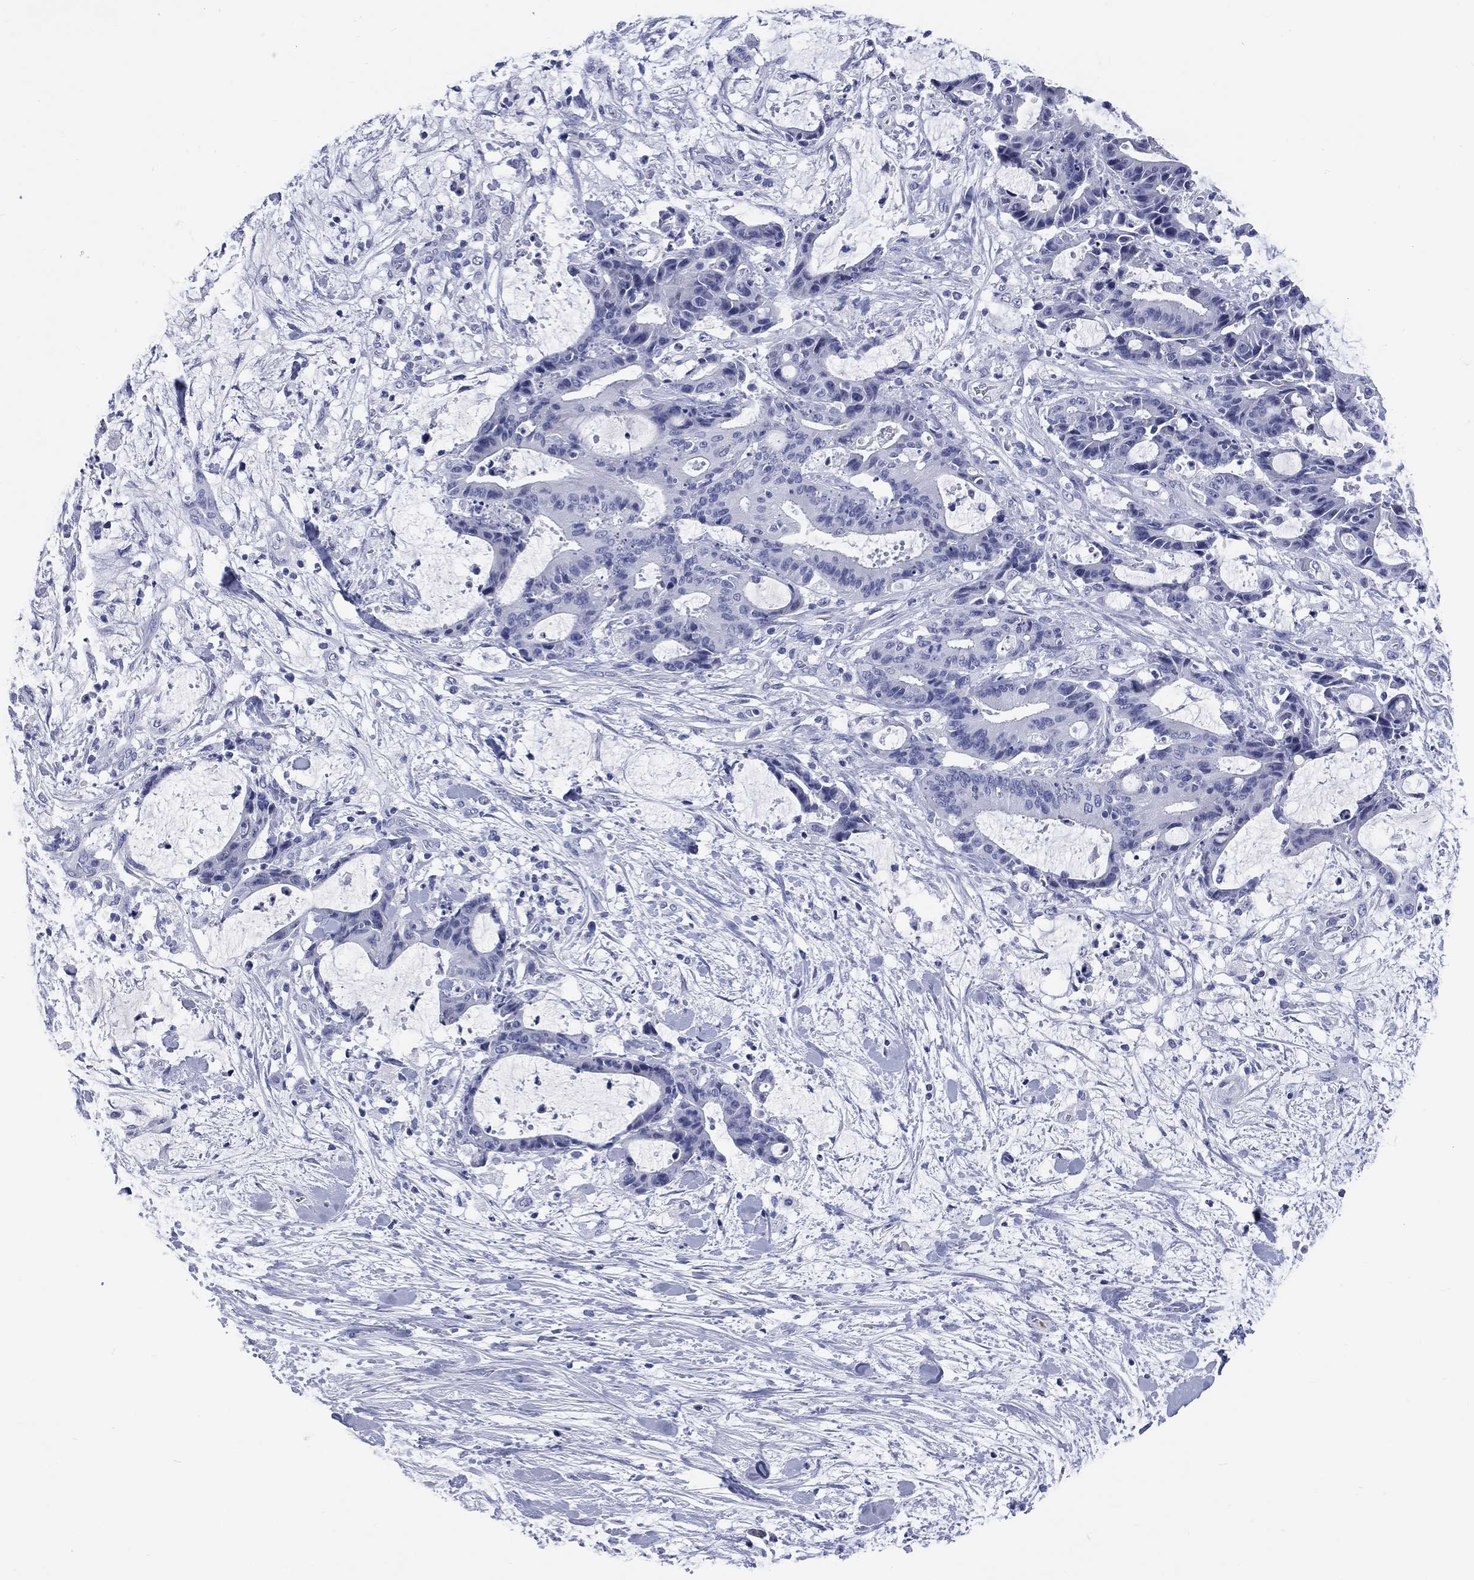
{"staining": {"intensity": "negative", "quantity": "none", "location": "none"}, "tissue": "liver cancer", "cell_type": "Tumor cells", "image_type": "cancer", "snomed": [{"axis": "morphology", "description": "Cholangiocarcinoma"}, {"axis": "topography", "description": "Liver"}], "caption": "IHC of human cholangiocarcinoma (liver) demonstrates no expression in tumor cells. (Stains: DAB IHC with hematoxylin counter stain, Microscopy: brightfield microscopy at high magnification).", "gene": "CYLC1", "patient": {"sex": "female", "age": 73}}